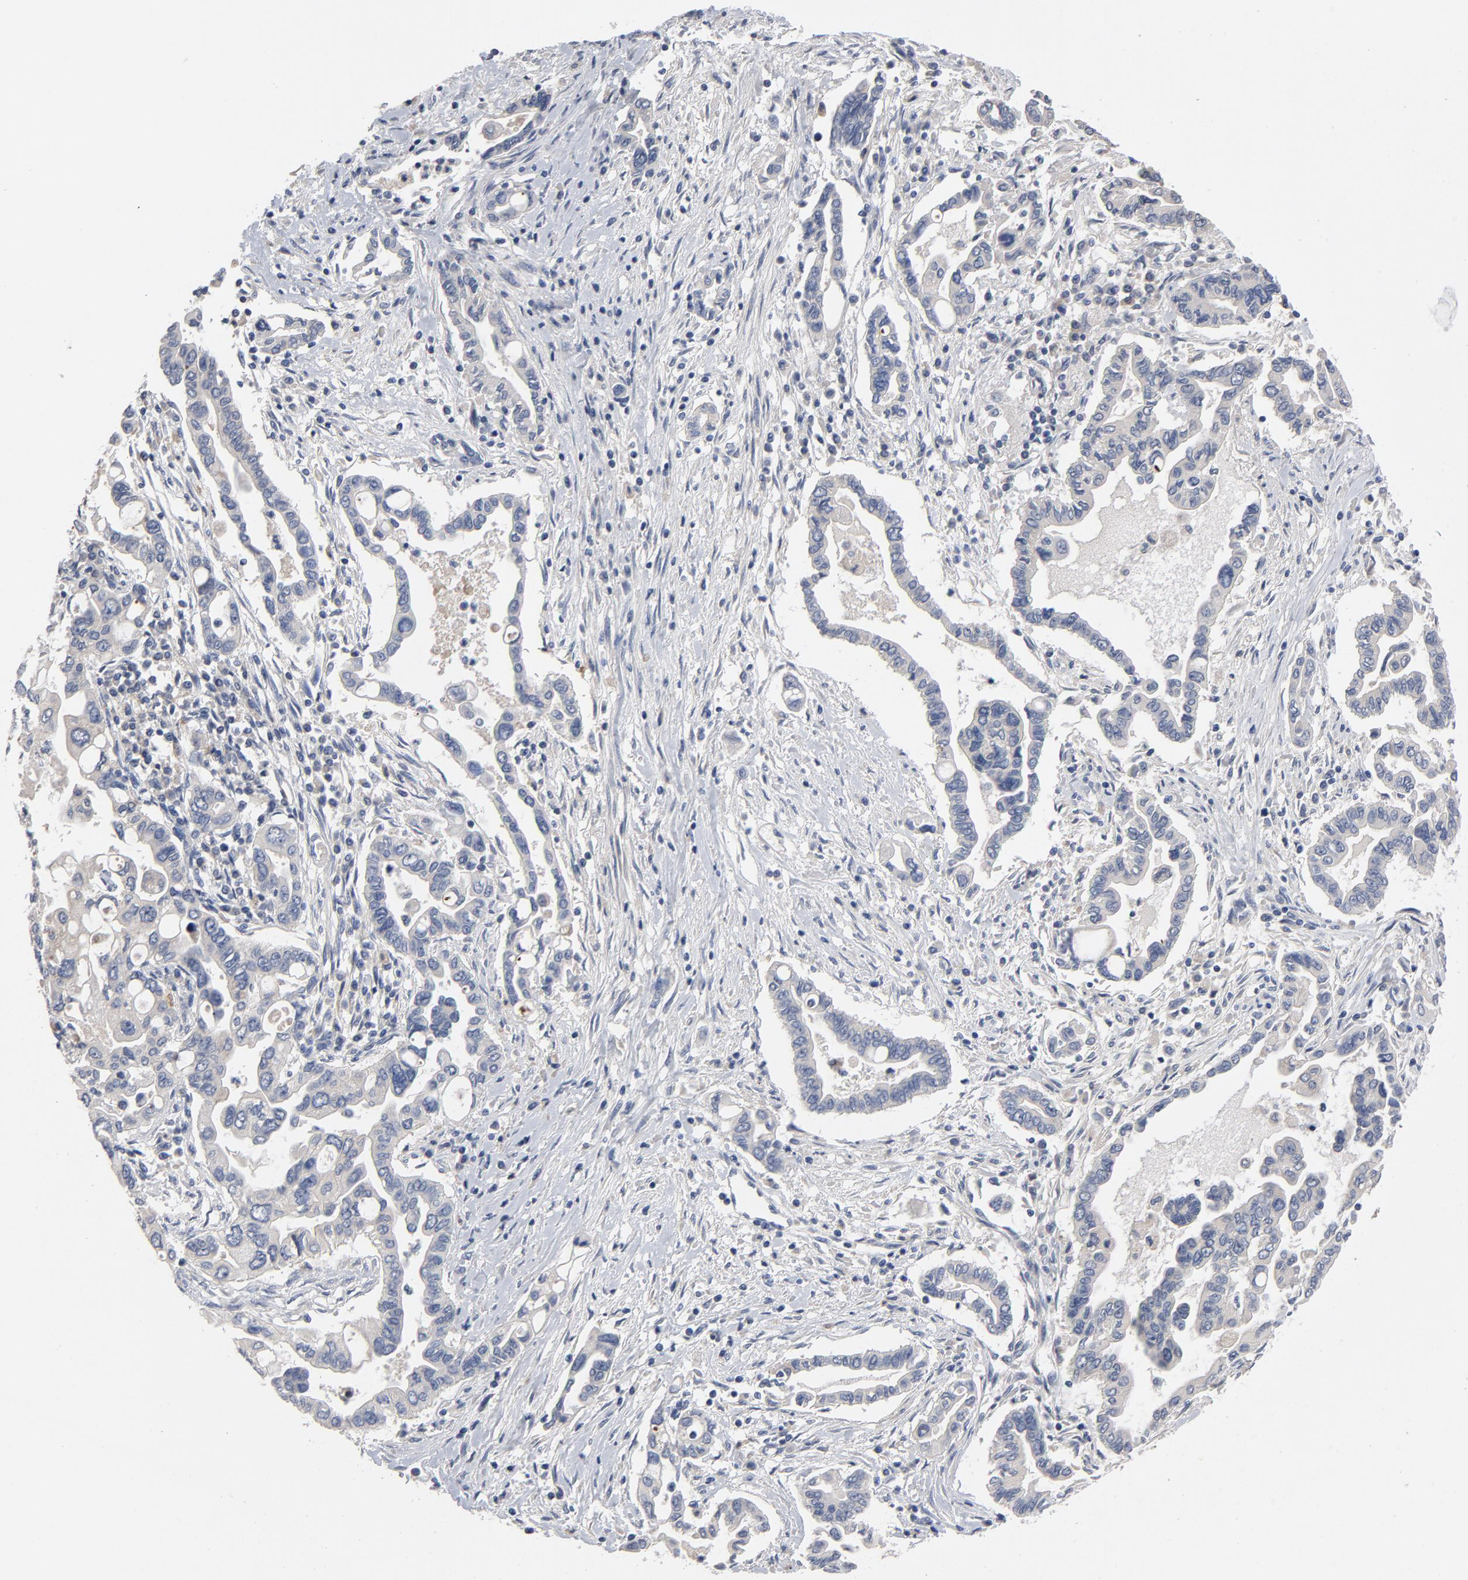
{"staining": {"intensity": "weak", "quantity": "25%-75%", "location": "cytoplasmic/membranous"}, "tissue": "pancreatic cancer", "cell_type": "Tumor cells", "image_type": "cancer", "snomed": [{"axis": "morphology", "description": "Adenocarcinoma, NOS"}, {"axis": "topography", "description": "Pancreas"}], "caption": "Immunohistochemical staining of human adenocarcinoma (pancreatic) displays weak cytoplasmic/membranous protein expression in about 25%-75% of tumor cells.", "gene": "CCDC134", "patient": {"sex": "female", "age": 57}}